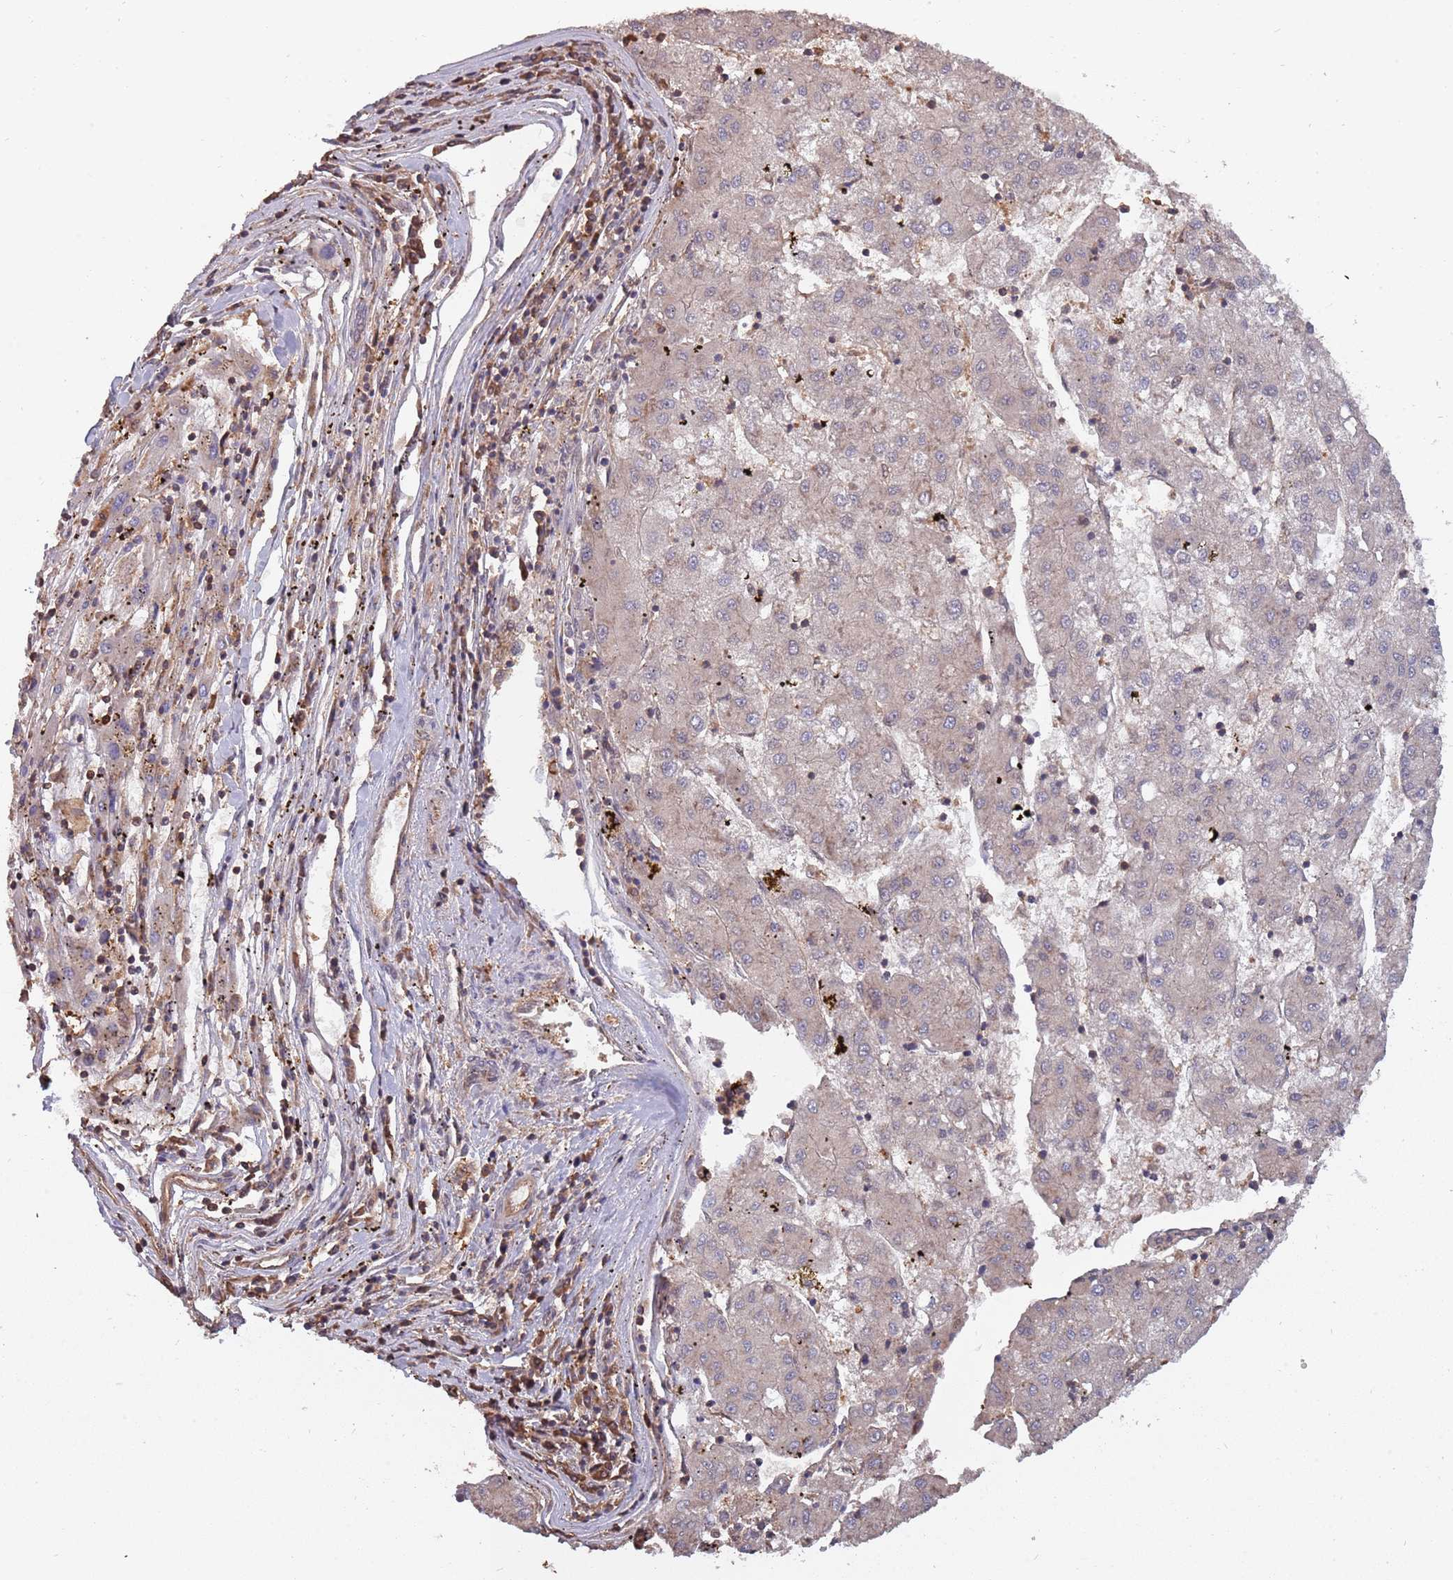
{"staining": {"intensity": "negative", "quantity": "none", "location": "none"}, "tissue": "liver cancer", "cell_type": "Tumor cells", "image_type": "cancer", "snomed": [{"axis": "morphology", "description": "Carcinoma, Hepatocellular, NOS"}, {"axis": "topography", "description": "Liver"}], "caption": "An image of hepatocellular carcinoma (liver) stained for a protein shows no brown staining in tumor cells.", "gene": "COG4", "patient": {"sex": "male", "age": 72}}